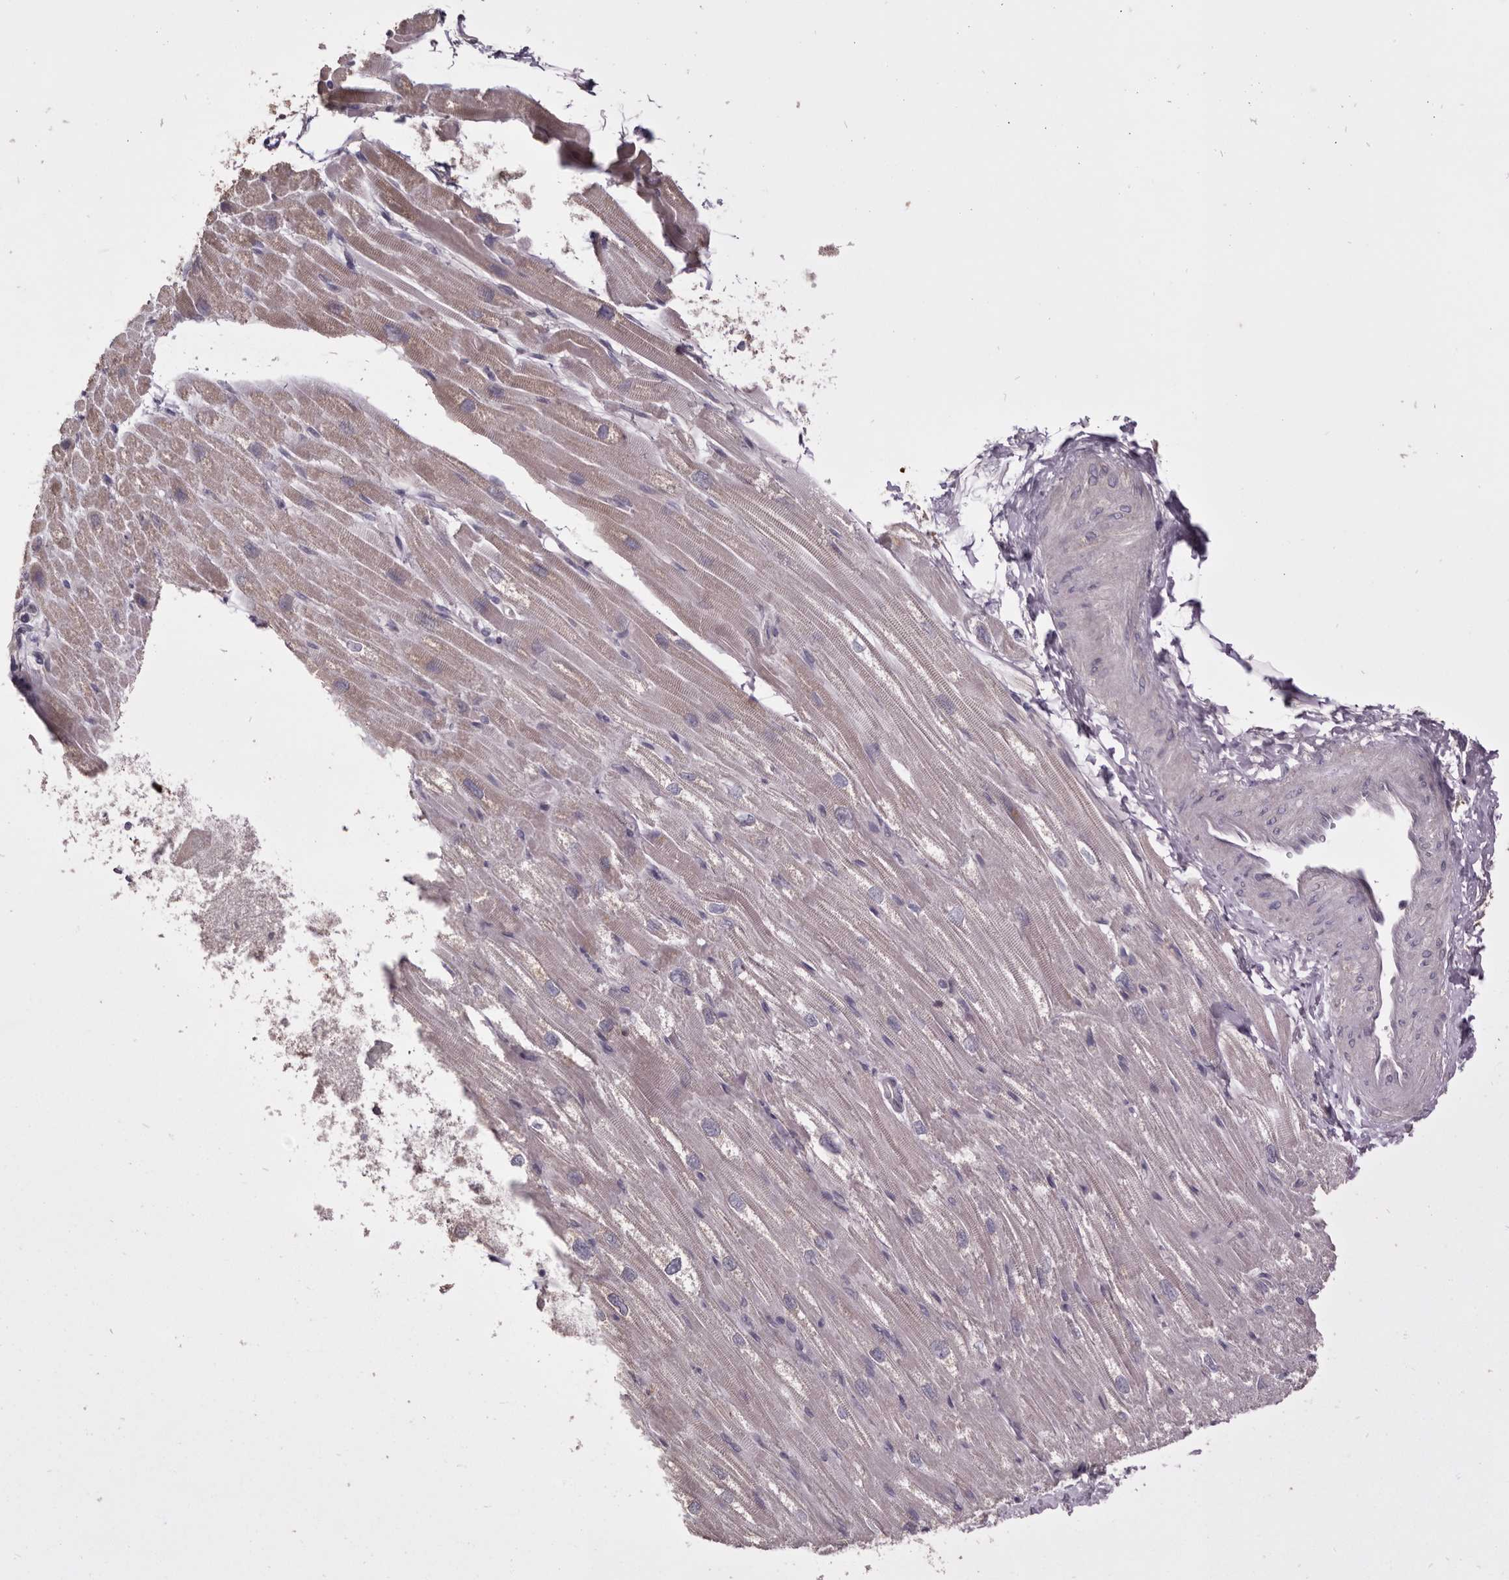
{"staining": {"intensity": "moderate", "quantity": "<25%", "location": "cytoplasmic/membranous"}, "tissue": "heart muscle", "cell_type": "Cardiomyocytes", "image_type": "normal", "snomed": [{"axis": "morphology", "description": "Normal tissue, NOS"}, {"axis": "topography", "description": "Heart"}], "caption": "Moderate cytoplasmic/membranous positivity is appreciated in about <25% of cardiomyocytes in unremarkable heart muscle.", "gene": "HCAR2", "patient": {"sex": "male", "age": 50}}